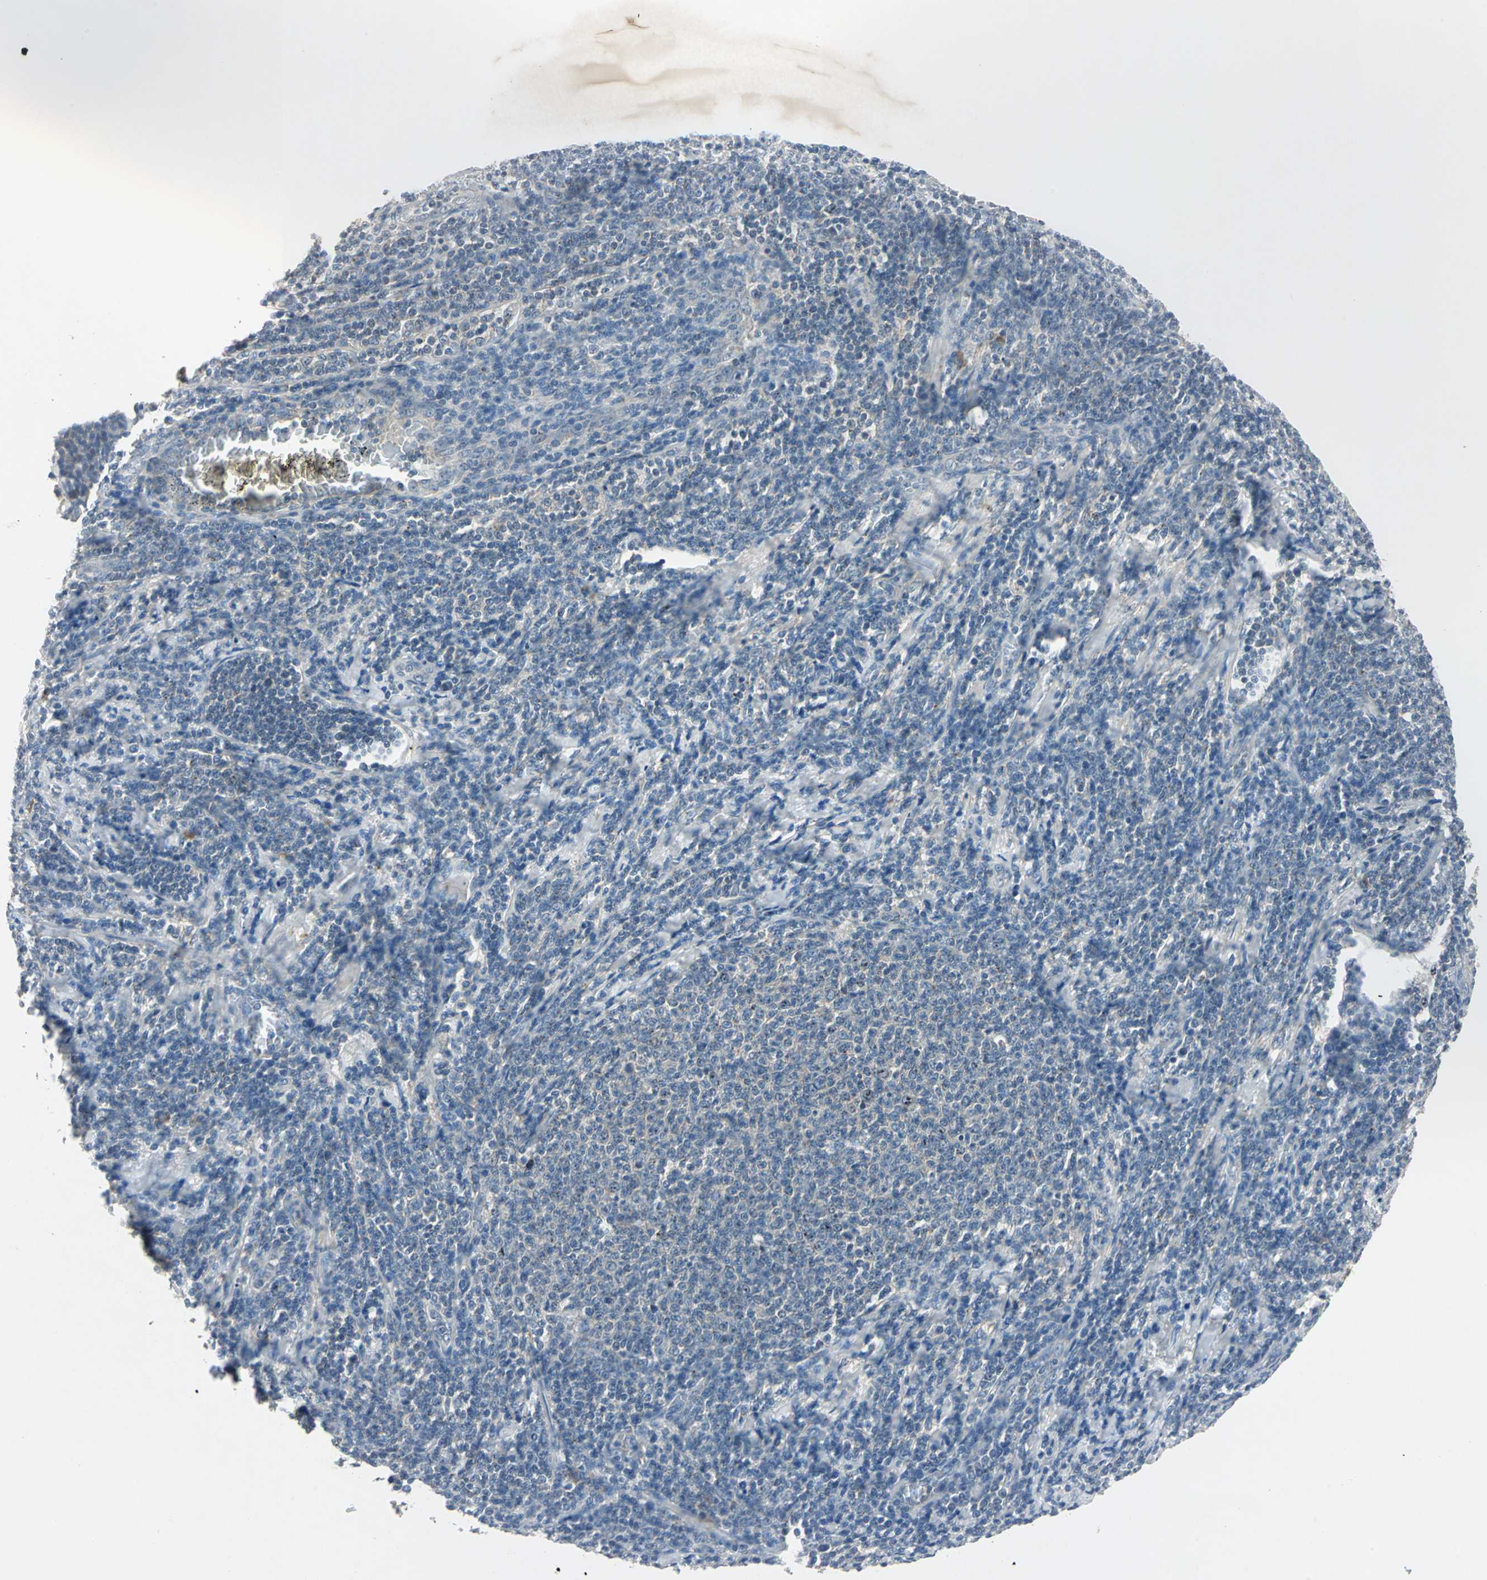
{"staining": {"intensity": "negative", "quantity": "none", "location": "none"}, "tissue": "lymphoma", "cell_type": "Tumor cells", "image_type": "cancer", "snomed": [{"axis": "morphology", "description": "Malignant lymphoma, non-Hodgkin's type, Low grade"}, {"axis": "topography", "description": "Lymph node"}], "caption": "Immunohistochemistry (IHC) photomicrograph of neoplastic tissue: human lymphoma stained with DAB (3,3'-diaminobenzidine) displays no significant protein staining in tumor cells.", "gene": "SLC2A13", "patient": {"sex": "male", "age": 66}}